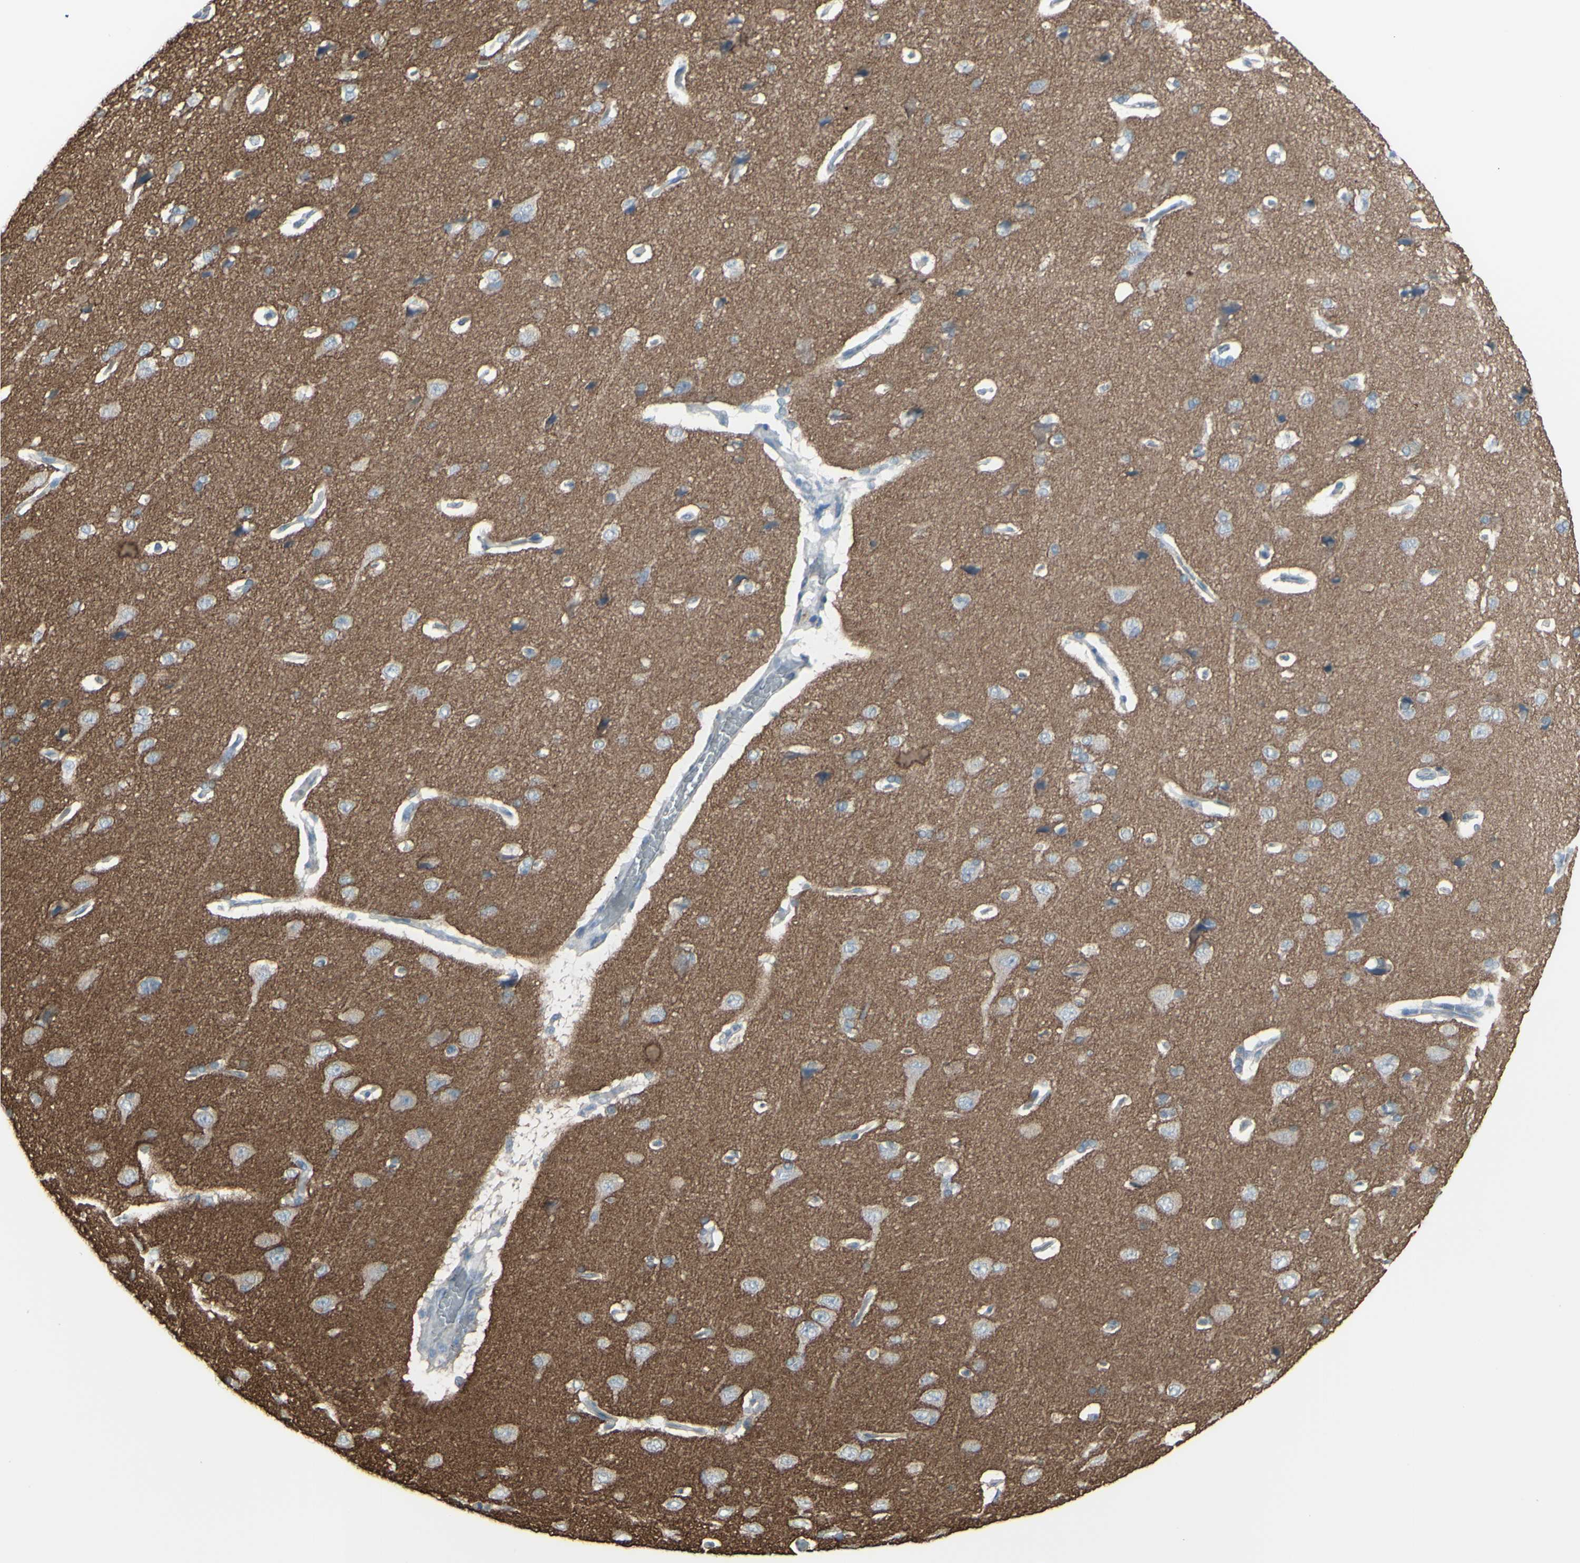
{"staining": {"intensity": "negative", "quantity": "none", "location": "none"}, "tissue": "cerebral cortex", "cell_type": "Endothelial cells", "image_type": "normal", "snomed": [{"axis": "morphology", "description": "Normal tissue, NOS"}, {"axis": "topography", "description": "Cerebral cortex"}], "caption": "Immunohistochemistry (IHC) histopathology image of normal cerebral cortex: cerebral cortex stained with DAB displays no significant protein staining in endothelial cells. (DAB immunohistochemistry, high magnification).", "gene": "RAB3A", "patient": {"sex": "male", "age": 62}}